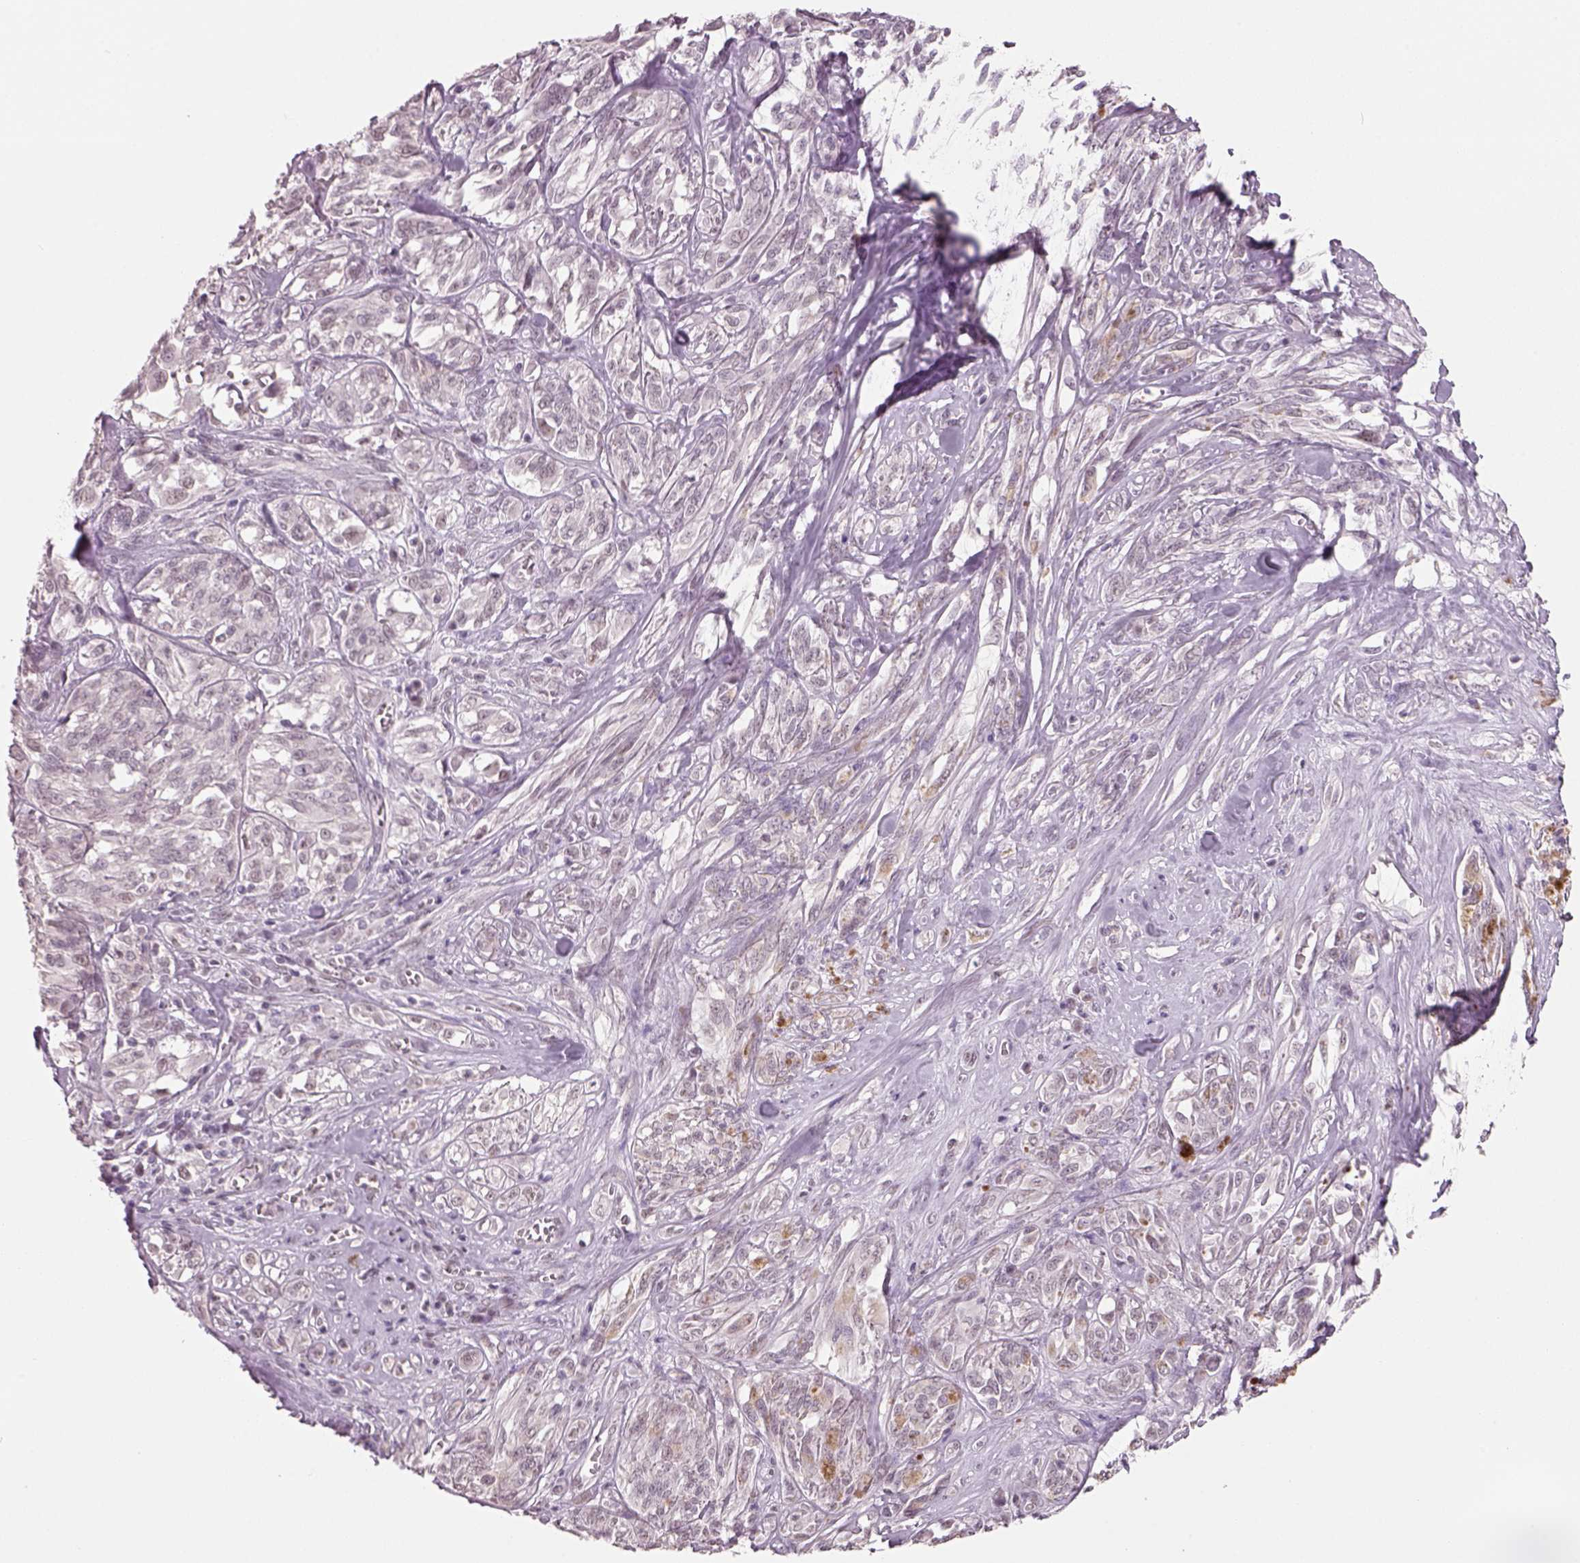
{"staining": {"intensity": "negative", "quantity": "none", "location": "none"}, "tissue": "melanoma", "cell_type": "Tumor cells", "image_type": "cancer", "snomed": [{"axis": "morphology", "description": "Malignant melanoma, NOS"}, {"axis": "topography", "description": "Skin"}], "caption": "Protein analysis of malignant melanoma shows no significant expression in tumor cells. Nuclei are stained in blue.", "gene": "NAT8", "patient": {"sex": "female", "age": 91}}